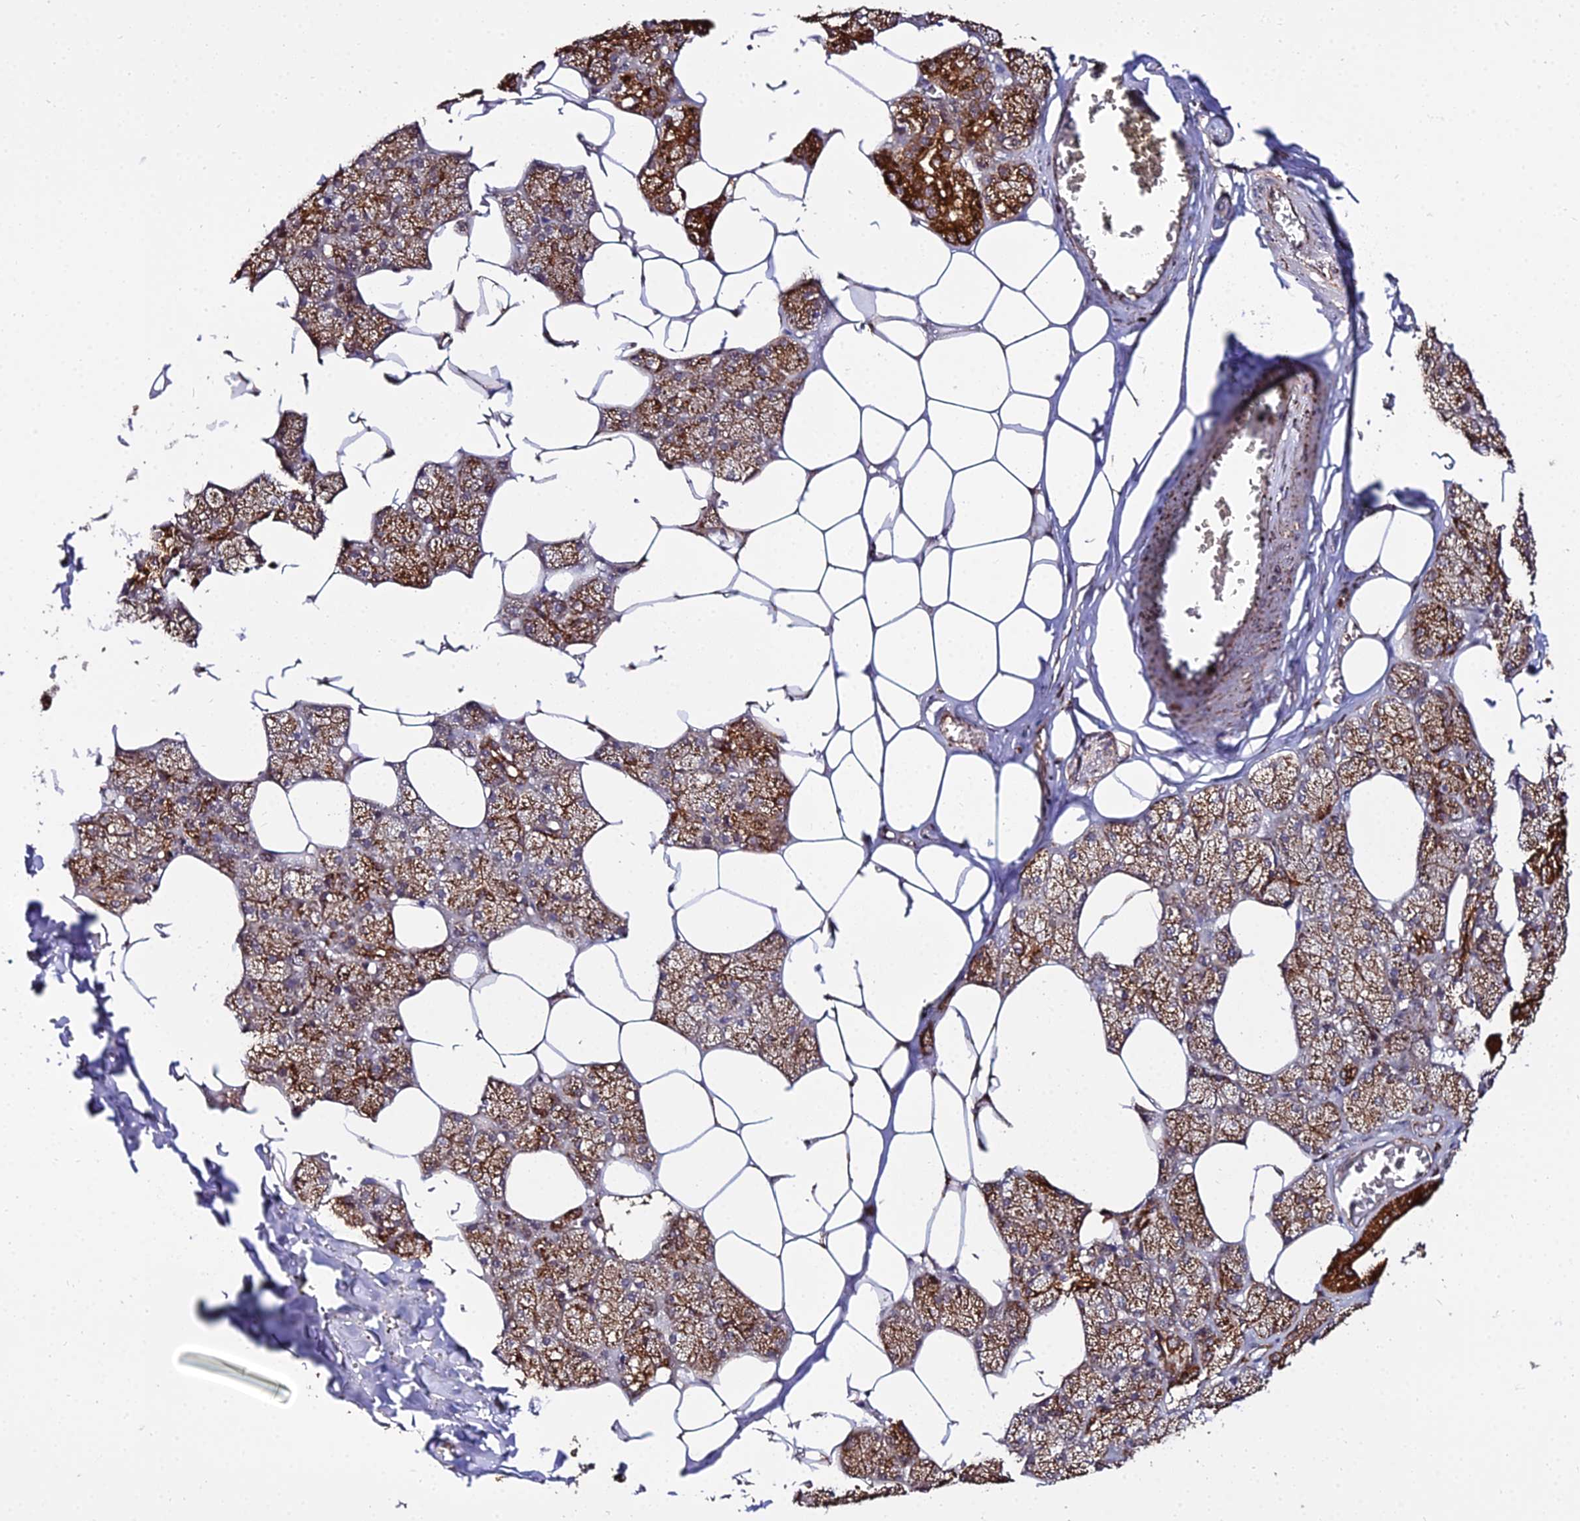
{"staining": {"intensity": "strong", "quantity": "25%-75%", "location": "cytoplasmic/membranous"}, "tissue": "salivary gland", "cell_type": "Glandular cells", "image_type": "normal", "snomed": [{"axis": "morphology", "description": "Normal tissue, NOS"}, {"axis": "topography", "description": "Salivary gland"}], "caption": "DAB (3,3'-diaminobenzidine) immunohistochemical staining of benign human salivary gland reveals strong cytoplasmic/membranous protein positivity in about 25%-75% of glandular cells.", "gene": "ENSG00000258465", "patient": {"sex": "male", "age": 62}}